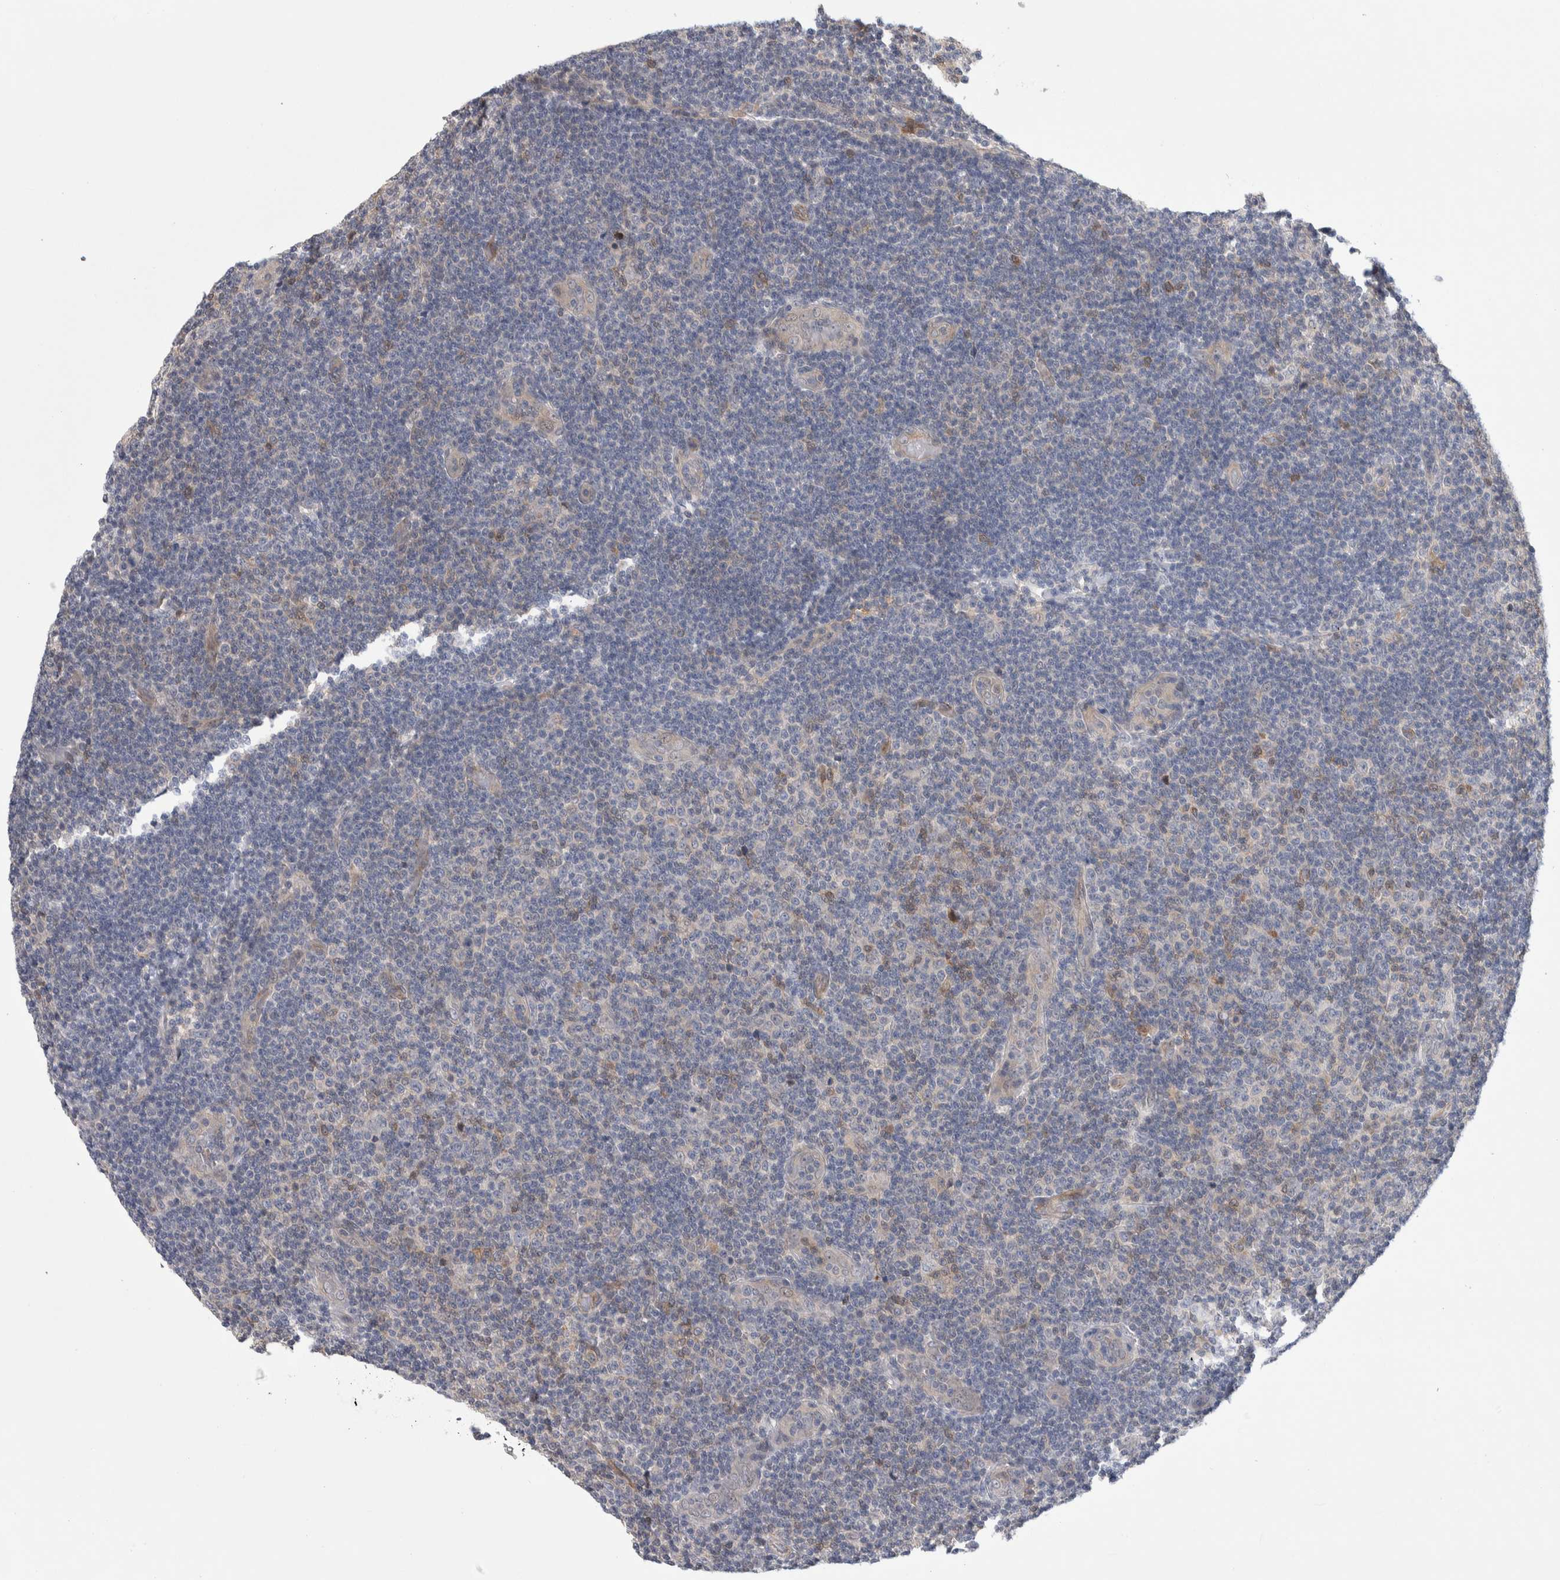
{"staining": {"intensity": "negative", "quantity": "none", "location": "none"}, "tissue": "lymphoma", "cell_type": "Tumor cells", "image_type": "cancer", "snomed": [{"axis": "morphology", "description": "Malignant lymphoma, non-Hodgkin's type, Low grade"}, {"axis": "topography", "description": "Lymph node"}], "caption": "A photomicrograph of lymphoma stained for a protein reveals no brown staining in tumor cells.", "gene": "ZNF862", "patient": {"sex": "male", "age": 83}}